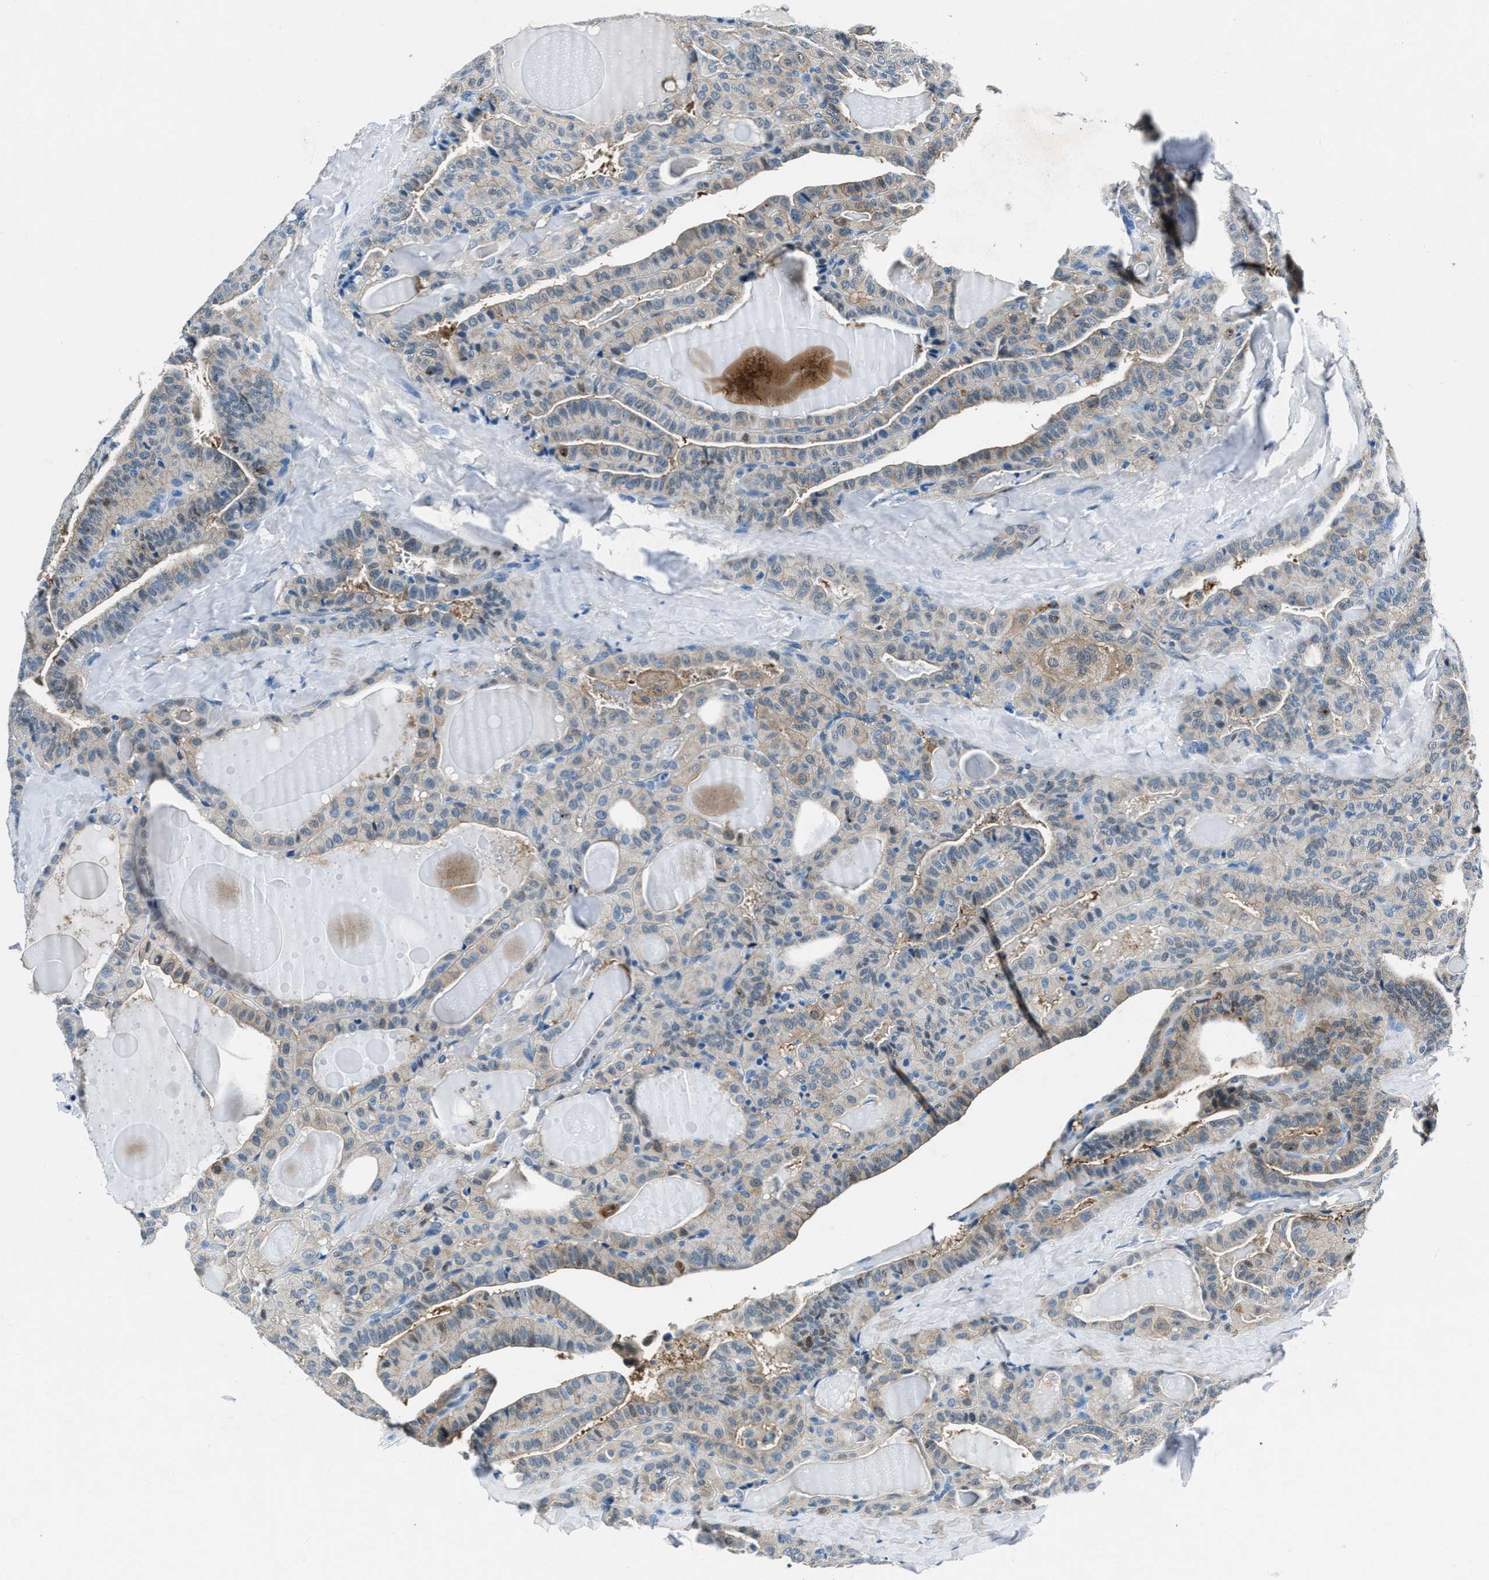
{"staining": {"intensity": "weak", "quantity": "25%-75%", "location": "cytoplasmic/membranous"}, "tissue": "thyroid cancer", "cell_type": "Tumor cells", "image_type": "cancer", "snomed": [{"axis": "morphology", "description": "Papillary adenocarcinoma, NOS"}, {"axis": "topography", "description": "Thyroid gland"}], "caption": "Papillary adenocarcinoma (thyroid) tissue reveals weak cytoplasmic/membranous staining in about 25%-75% of tumor cells, visualized by immunohistochemistry.", "gene": "PTPDC1", "patient": {"sex": "male", "age": 77}}